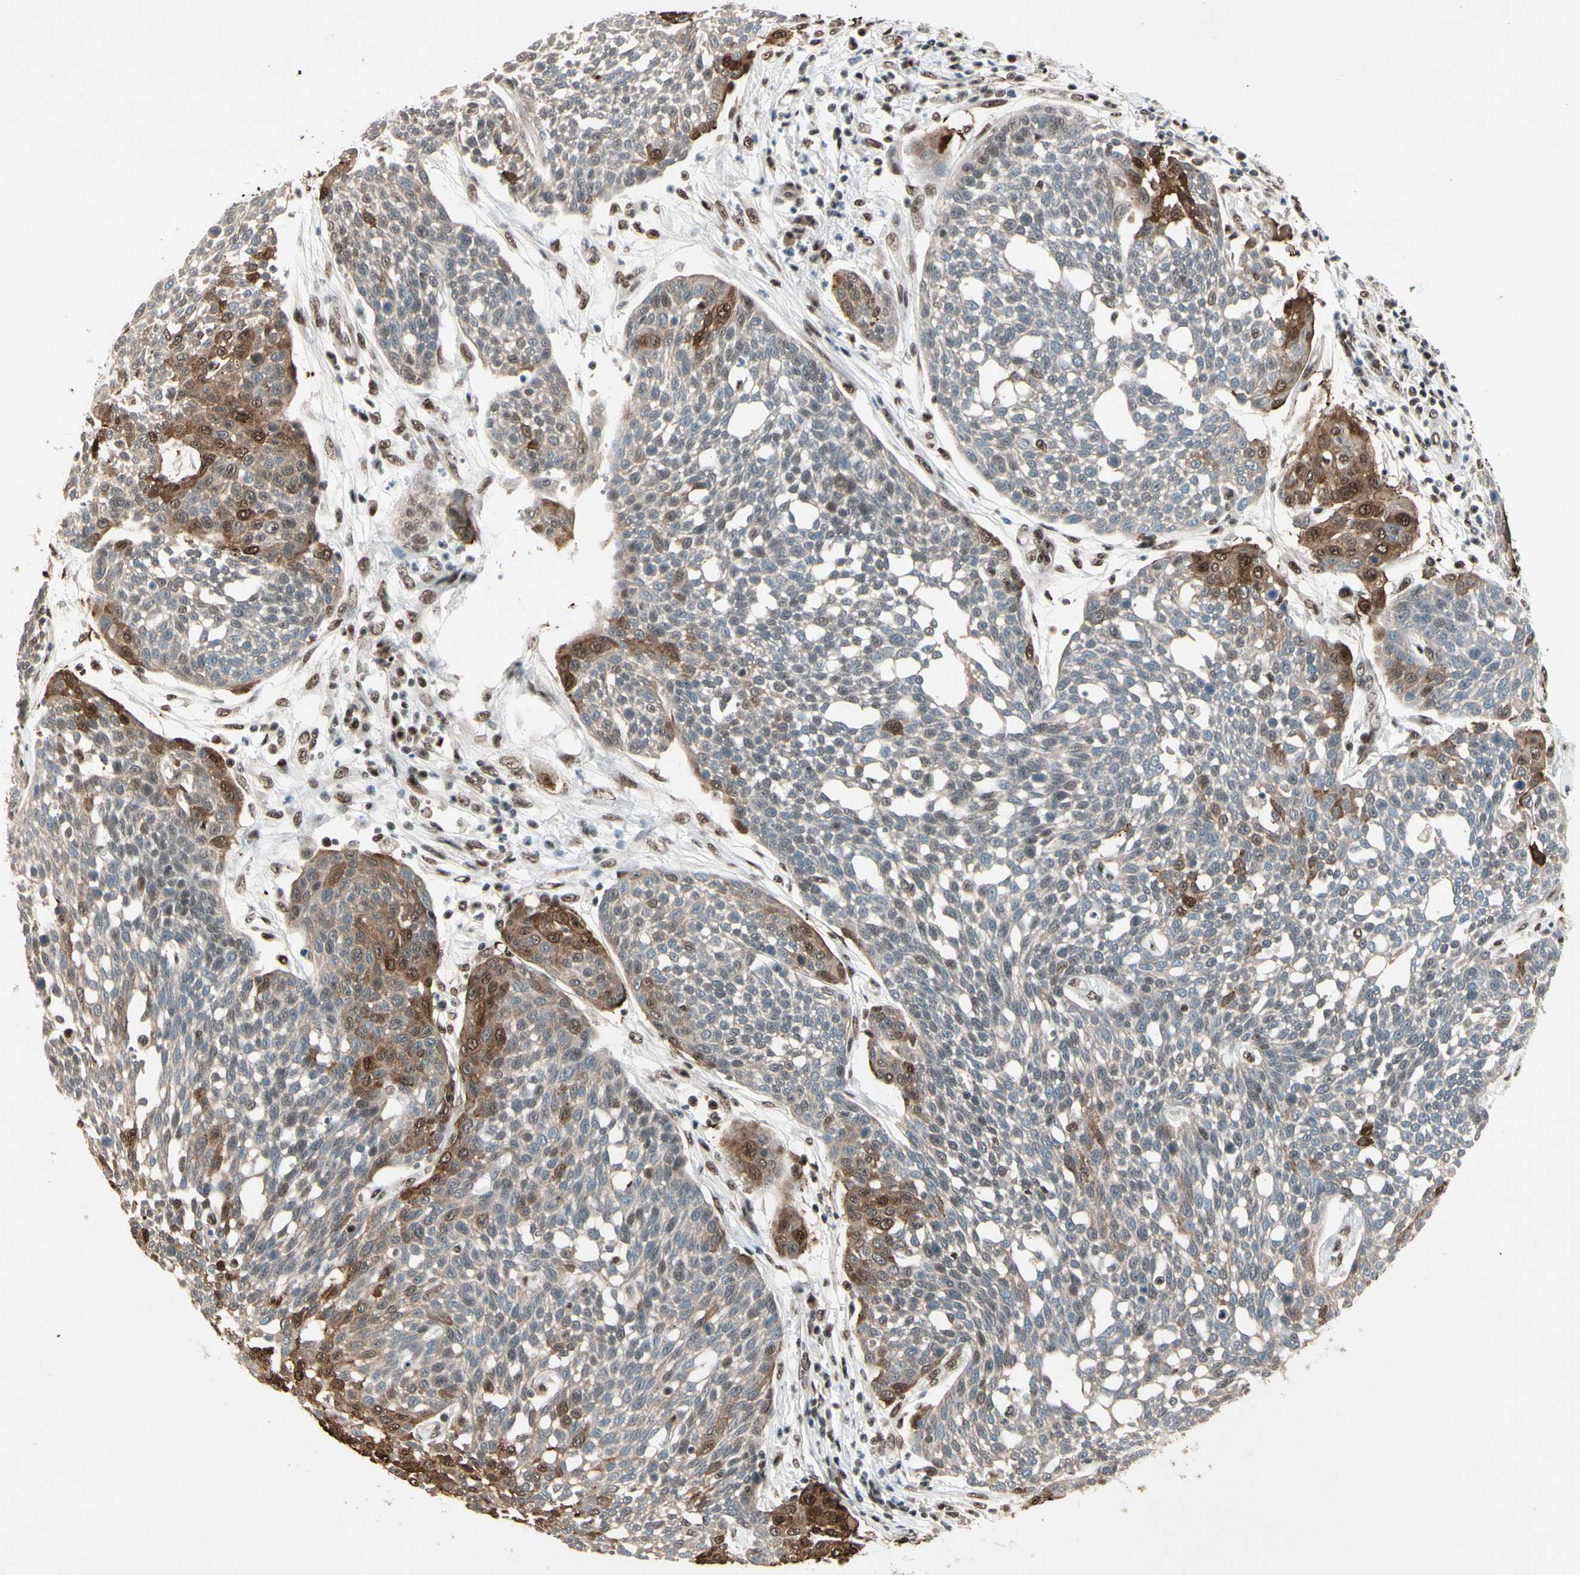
{"staining": {"intensity": "moderate", "quantity": "<25%", "location": "cytoplasmic/membranous,nuclear"}, "tissue": "cervical cancer", "cell_type": "Tumor cells", "image_type": "cancer", "snomed": [{"axis": "morphology", "description": "Squamous cell carcinoma, NOS"}, {"axis": "topography", "description": "Cervix"}], "caption": "Cervical squamous cell carcinoma stained with a protein marker demonstrates moderate staining in tumor cells.", "gene": "CHAMP1", "patient": {"sex": "female", "age": 34}}